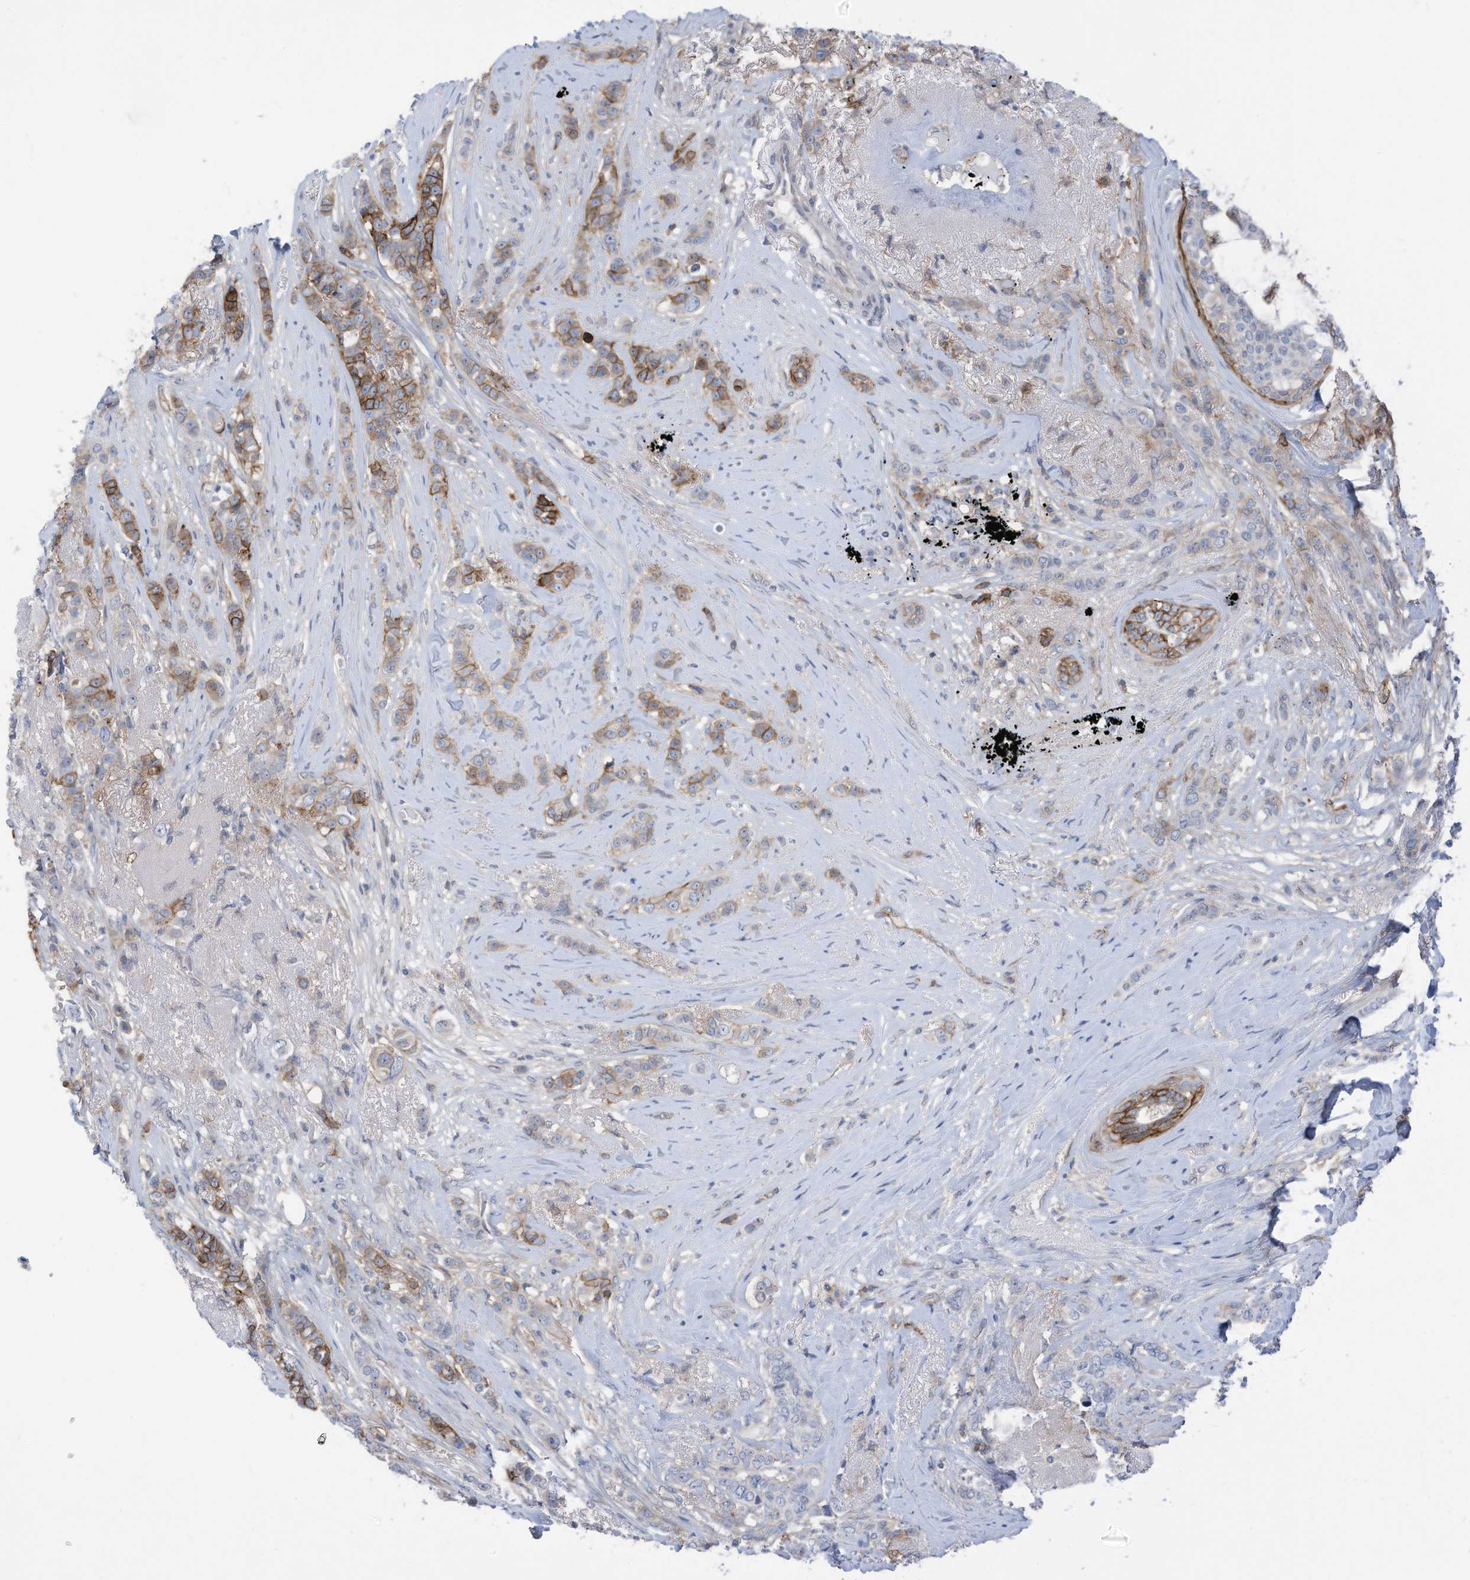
{"staining": {"intensity": "moderate", "quantity": "25%-75%", "location": "cytoplasmic/membranous"}, "tissue": "breast cancer", "cell_type": "Tumor cells", "image_type": "cancer", "snomed": [{"axis": "morphology", "description": "Lobular carcinoma"}, {"axis": "topography", "description": "Breast"}], "caption": "Immunohistochemical staining of human breast cancer shows moderate cytoplasmic/membranous protein staining in approximately 25%-75% of tumor cells. (Brightfield microscopy of DAB IHC at high magnification).", "gene": "SLC1A5", "patient": {"sex": "female", "age": 51}}